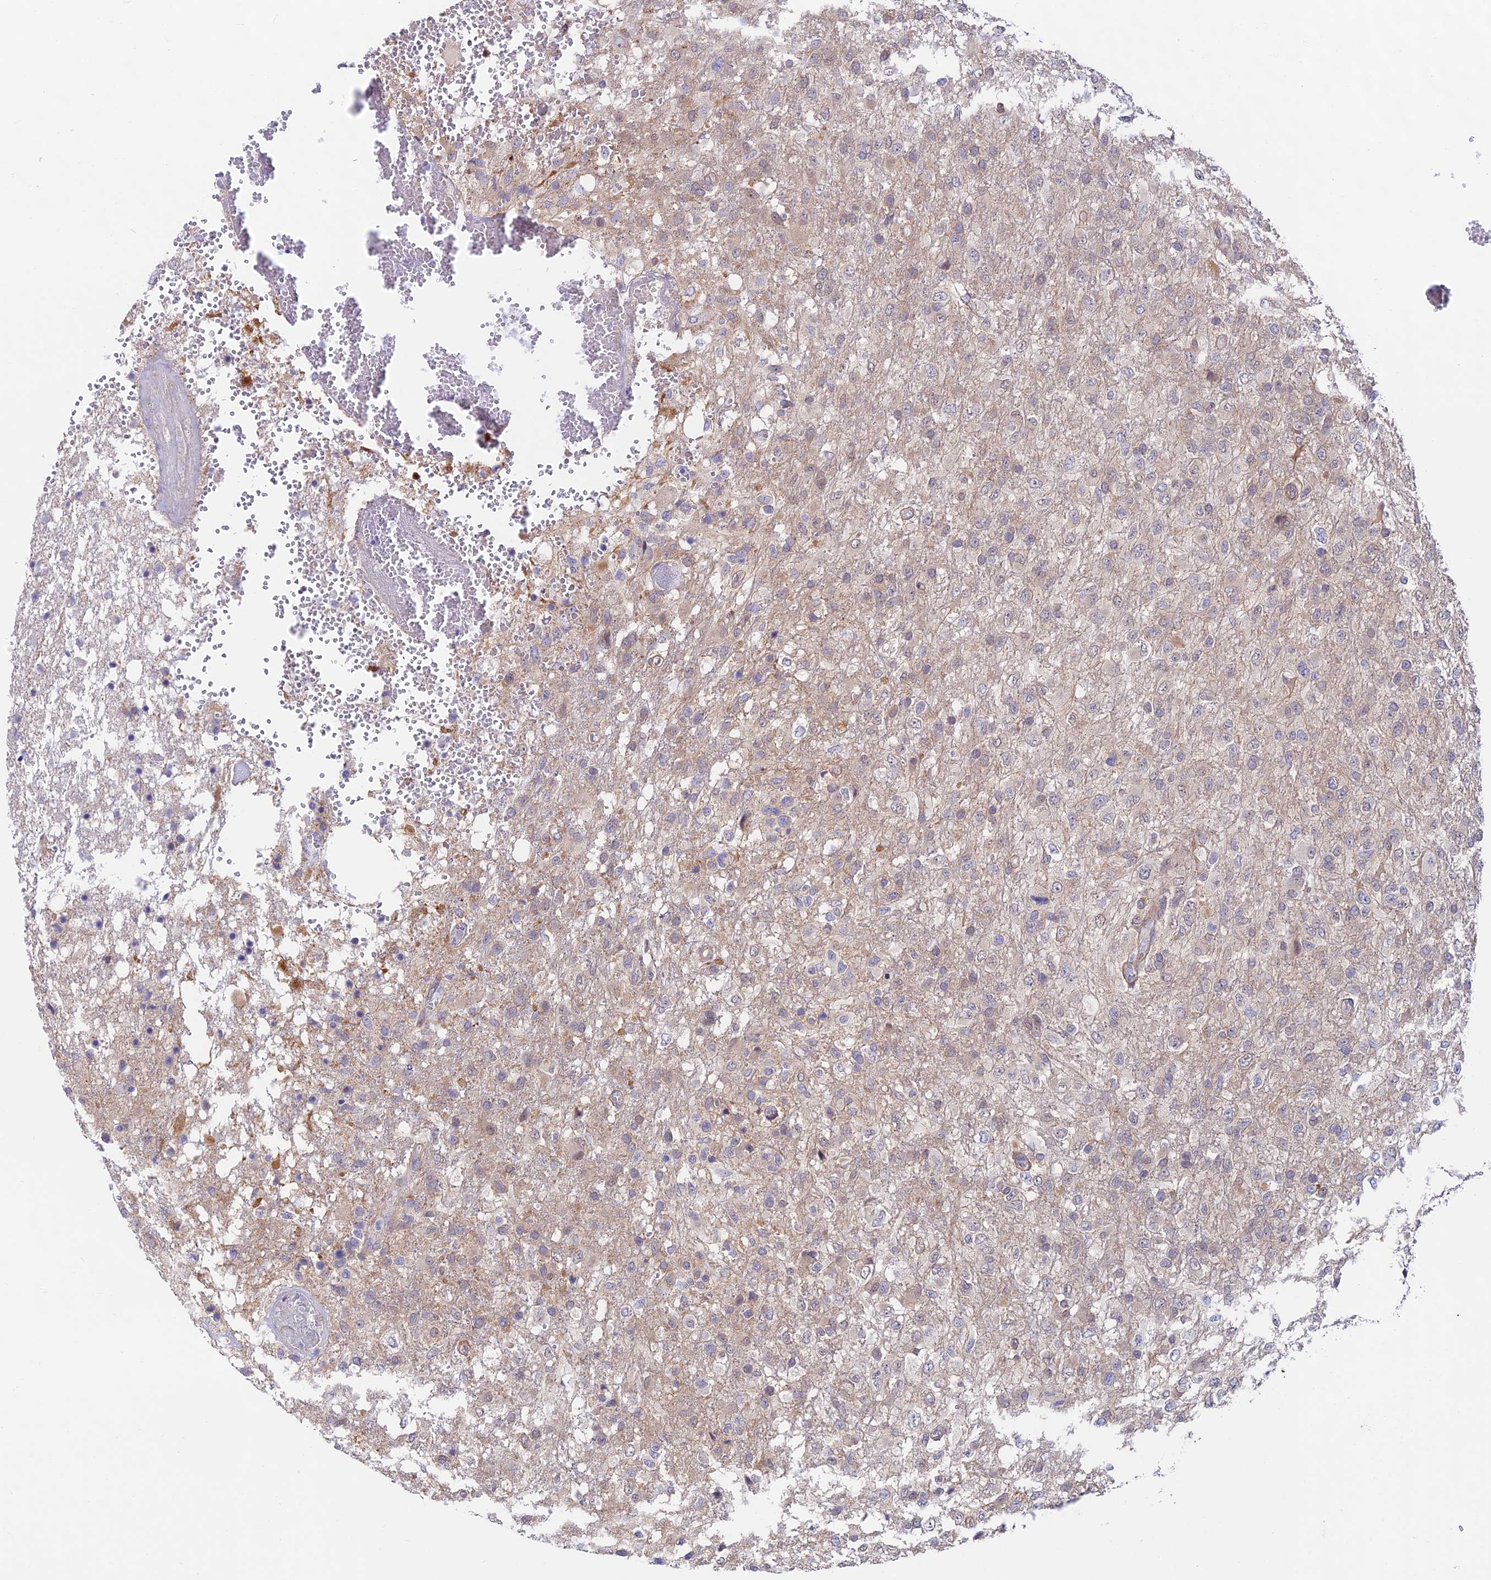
{"staining": {"intensity": "weak", "quantity": "<25%", "location": "cytoplasmic/membranous"}, "tissue": "glioma", "cell_type": "Tumor cells", "image_type": "cancer", "snomed": [{"axis": "morphology", "description": "Glioma, malignant, High grade"}, {"axis": "topography", "description": "Brain"}], "caption": "Immunohistochemistry (IHC) photomicrograph of human high-grade glioma (malignant) stained for a protein (brown), which displays no positivity in tumor cells.", "gene": "ANKRD50", "patient": {"sex": "female", "age": 74}}